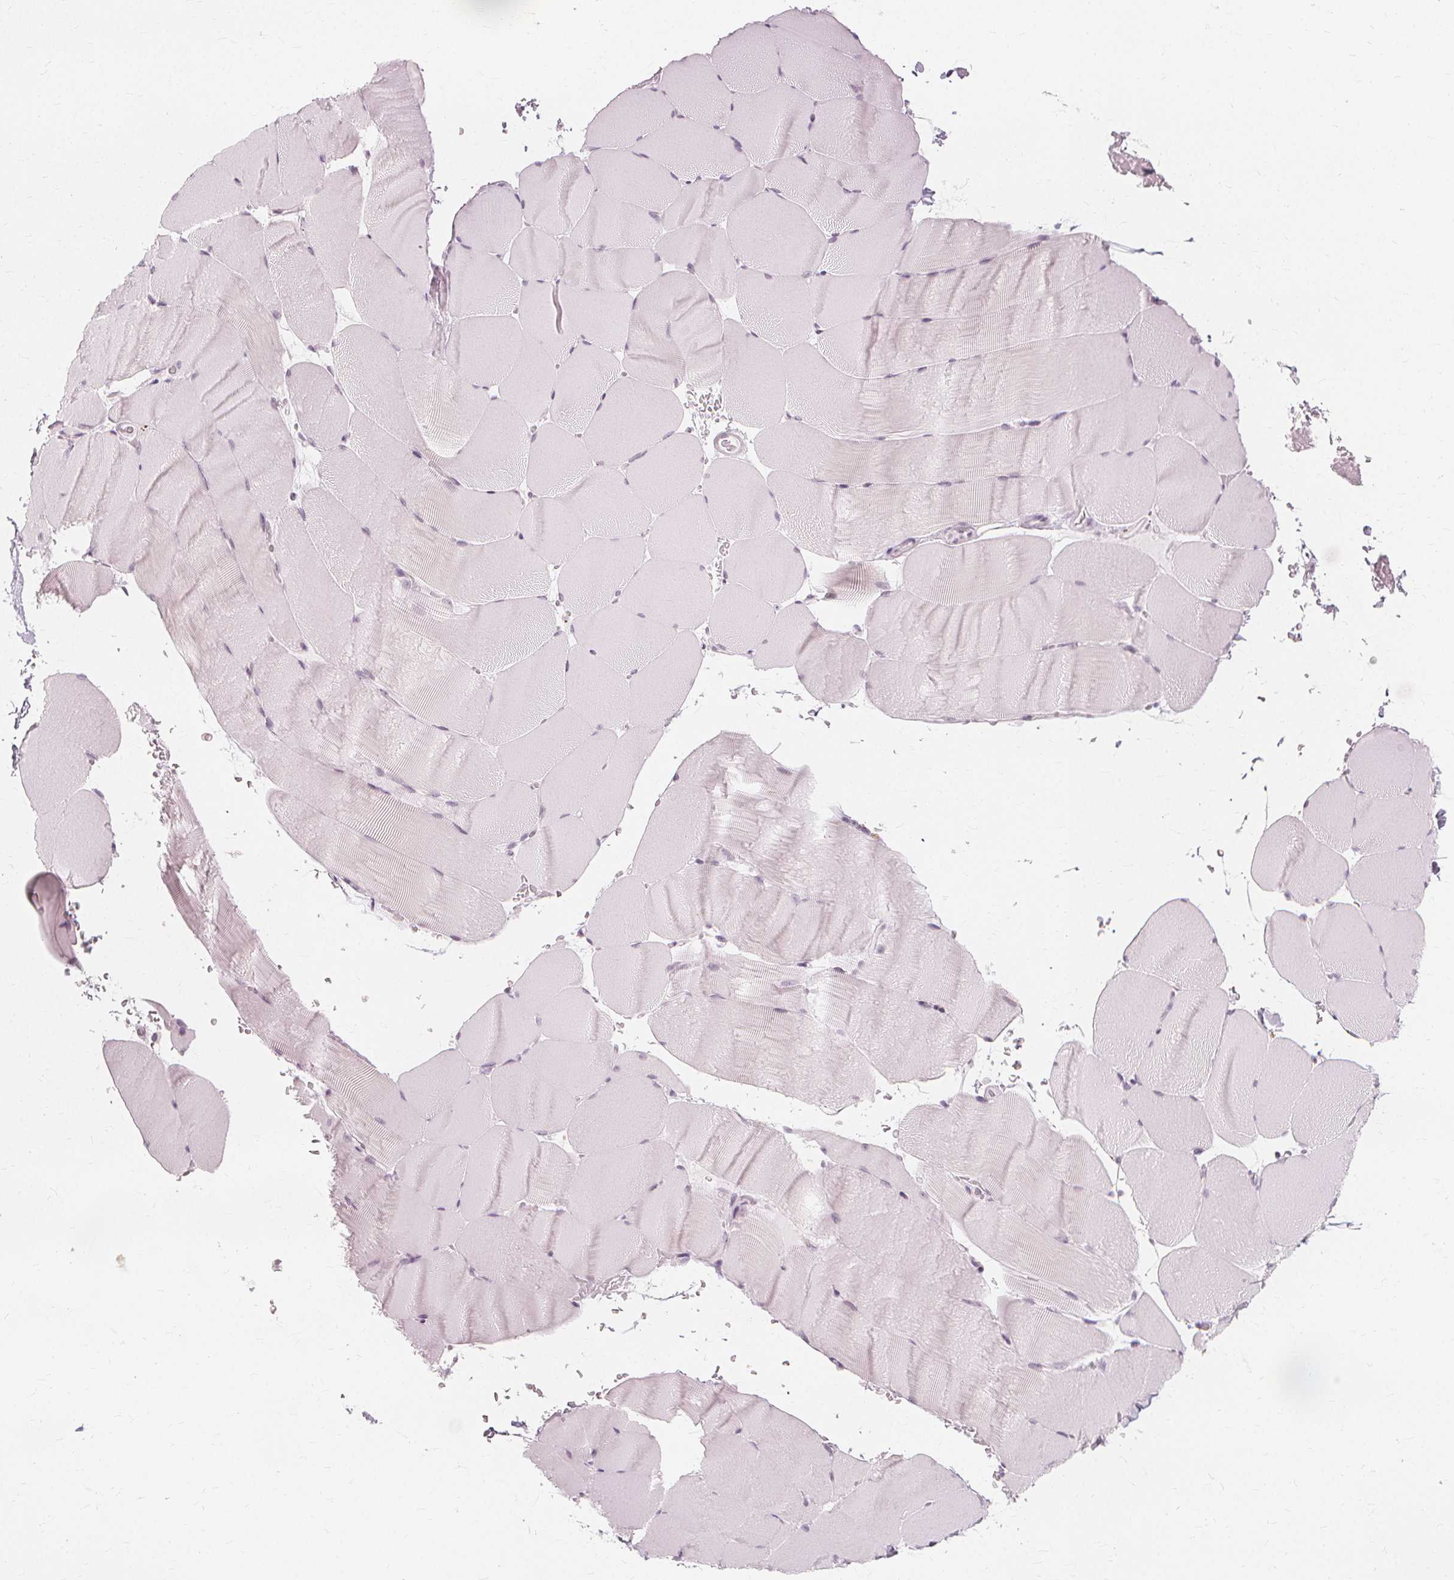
{"staining": {"intensity": "negative", "quantity": "none", "location": "none"}, "tissue": "skeletal muscle", "cell_type": "Myocytes", "image_type": "normal", "snomed": [{"axis": "morphology", "description": "Normal tissue, NOS"}, {"axis": "topography", "description": "Skeletal muscle"}], "caption": "Immunohistochemistry (IHC) micrograph of benign skeletal muscle stained for a protein (brown), which demonstrates no positivity in myocytes.", "gene": "NXPE1", "patient": {"sex": "female", "age": 37}}